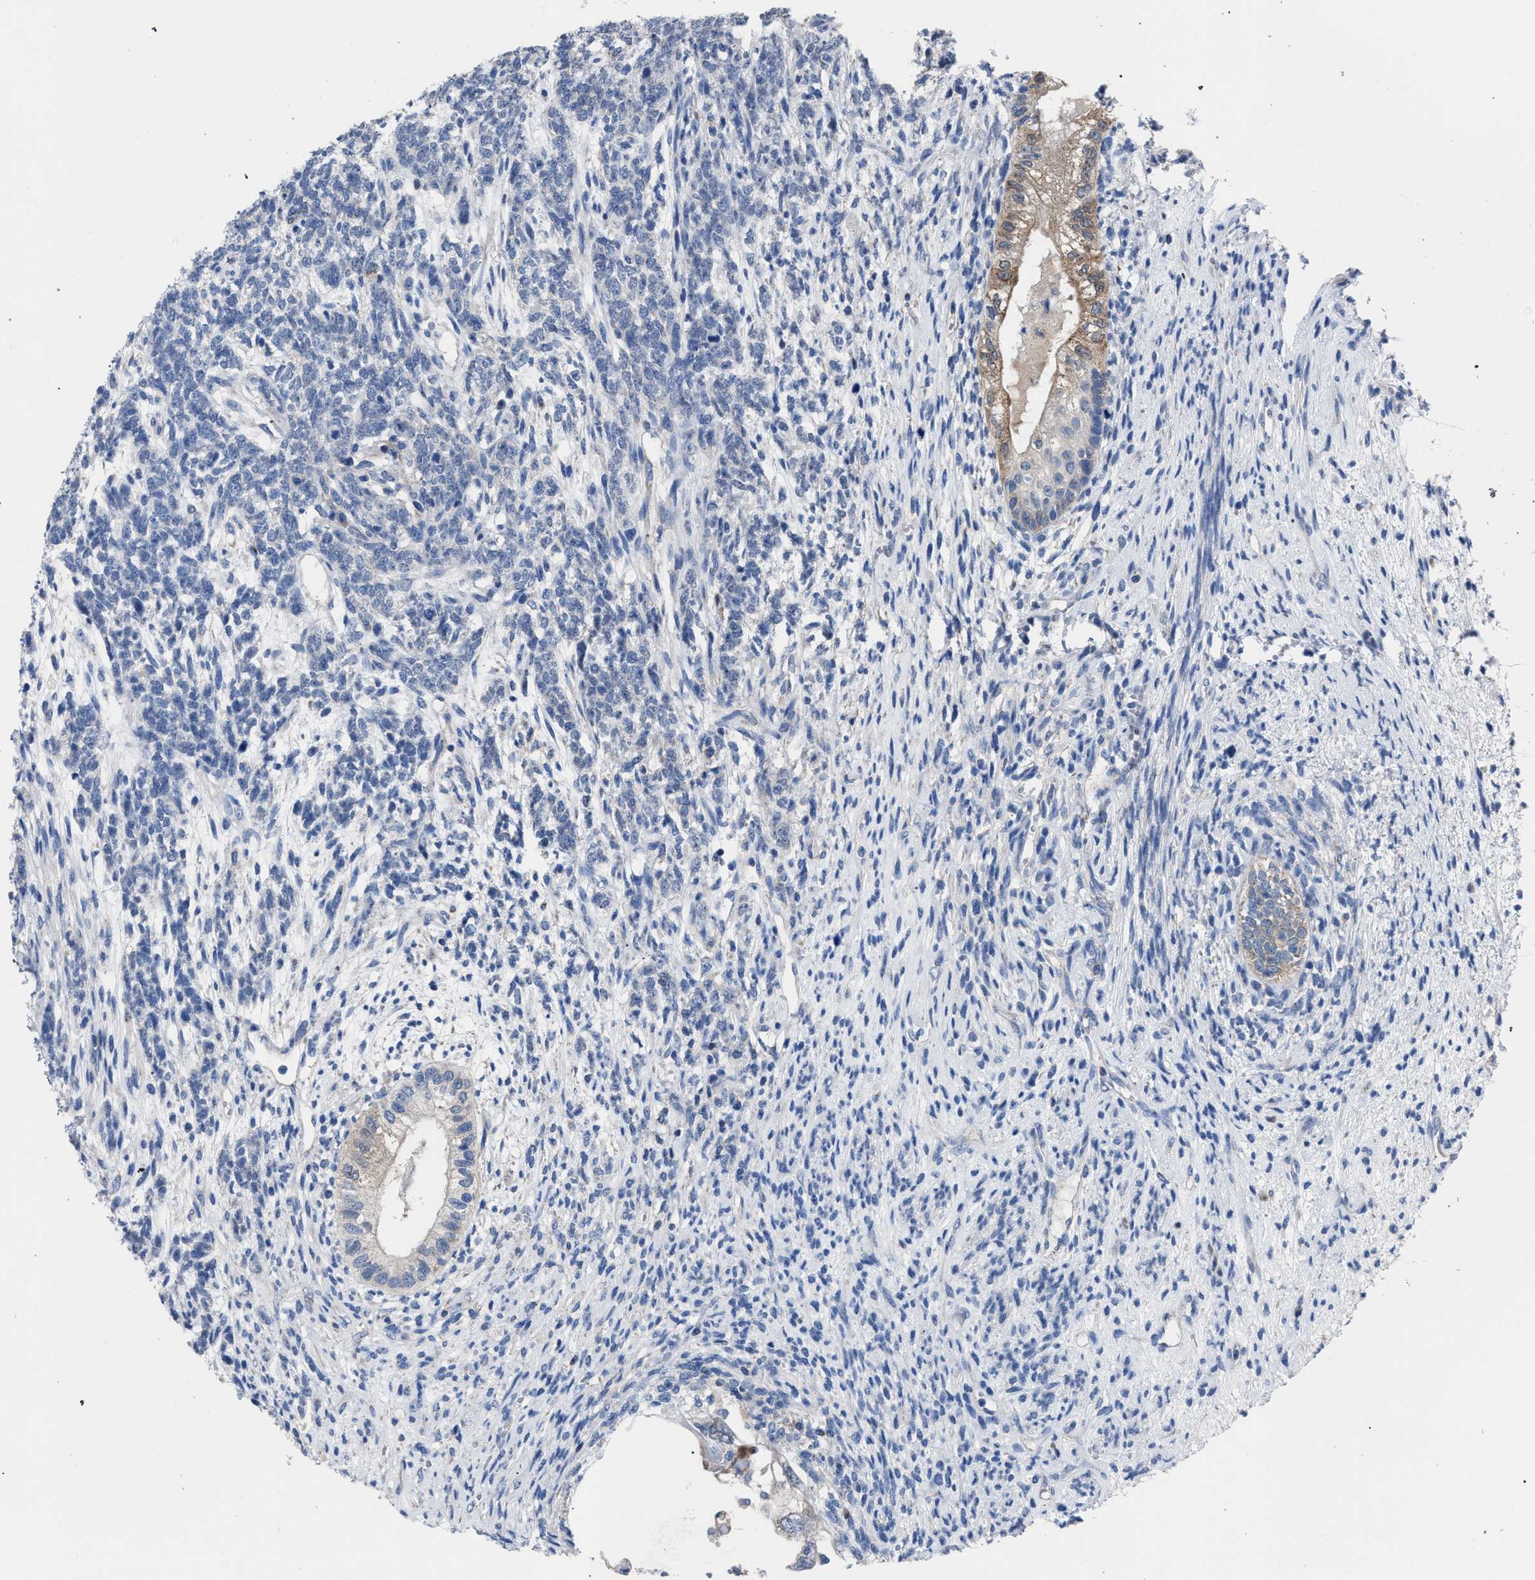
{"staining": {"intensity": "negative", "quantity": "none", "location": "none"}, "tissue": "testis cancer", "cell_type": "Tumor cells", "image_type": "cancer", "snomed": [{"axis": "morphology", "description": "Seminoma, NOS"}, {"axis": "topography", "description": "Testis"}], "caption": "A high-resolution micrograph shows immunohistochemistry (IHC) staining of testis cancer (seminoma), which displays no significant expression in tumor cells.", "gene": "CRYZ", "patient": {"sex": "male", "age": 28}}